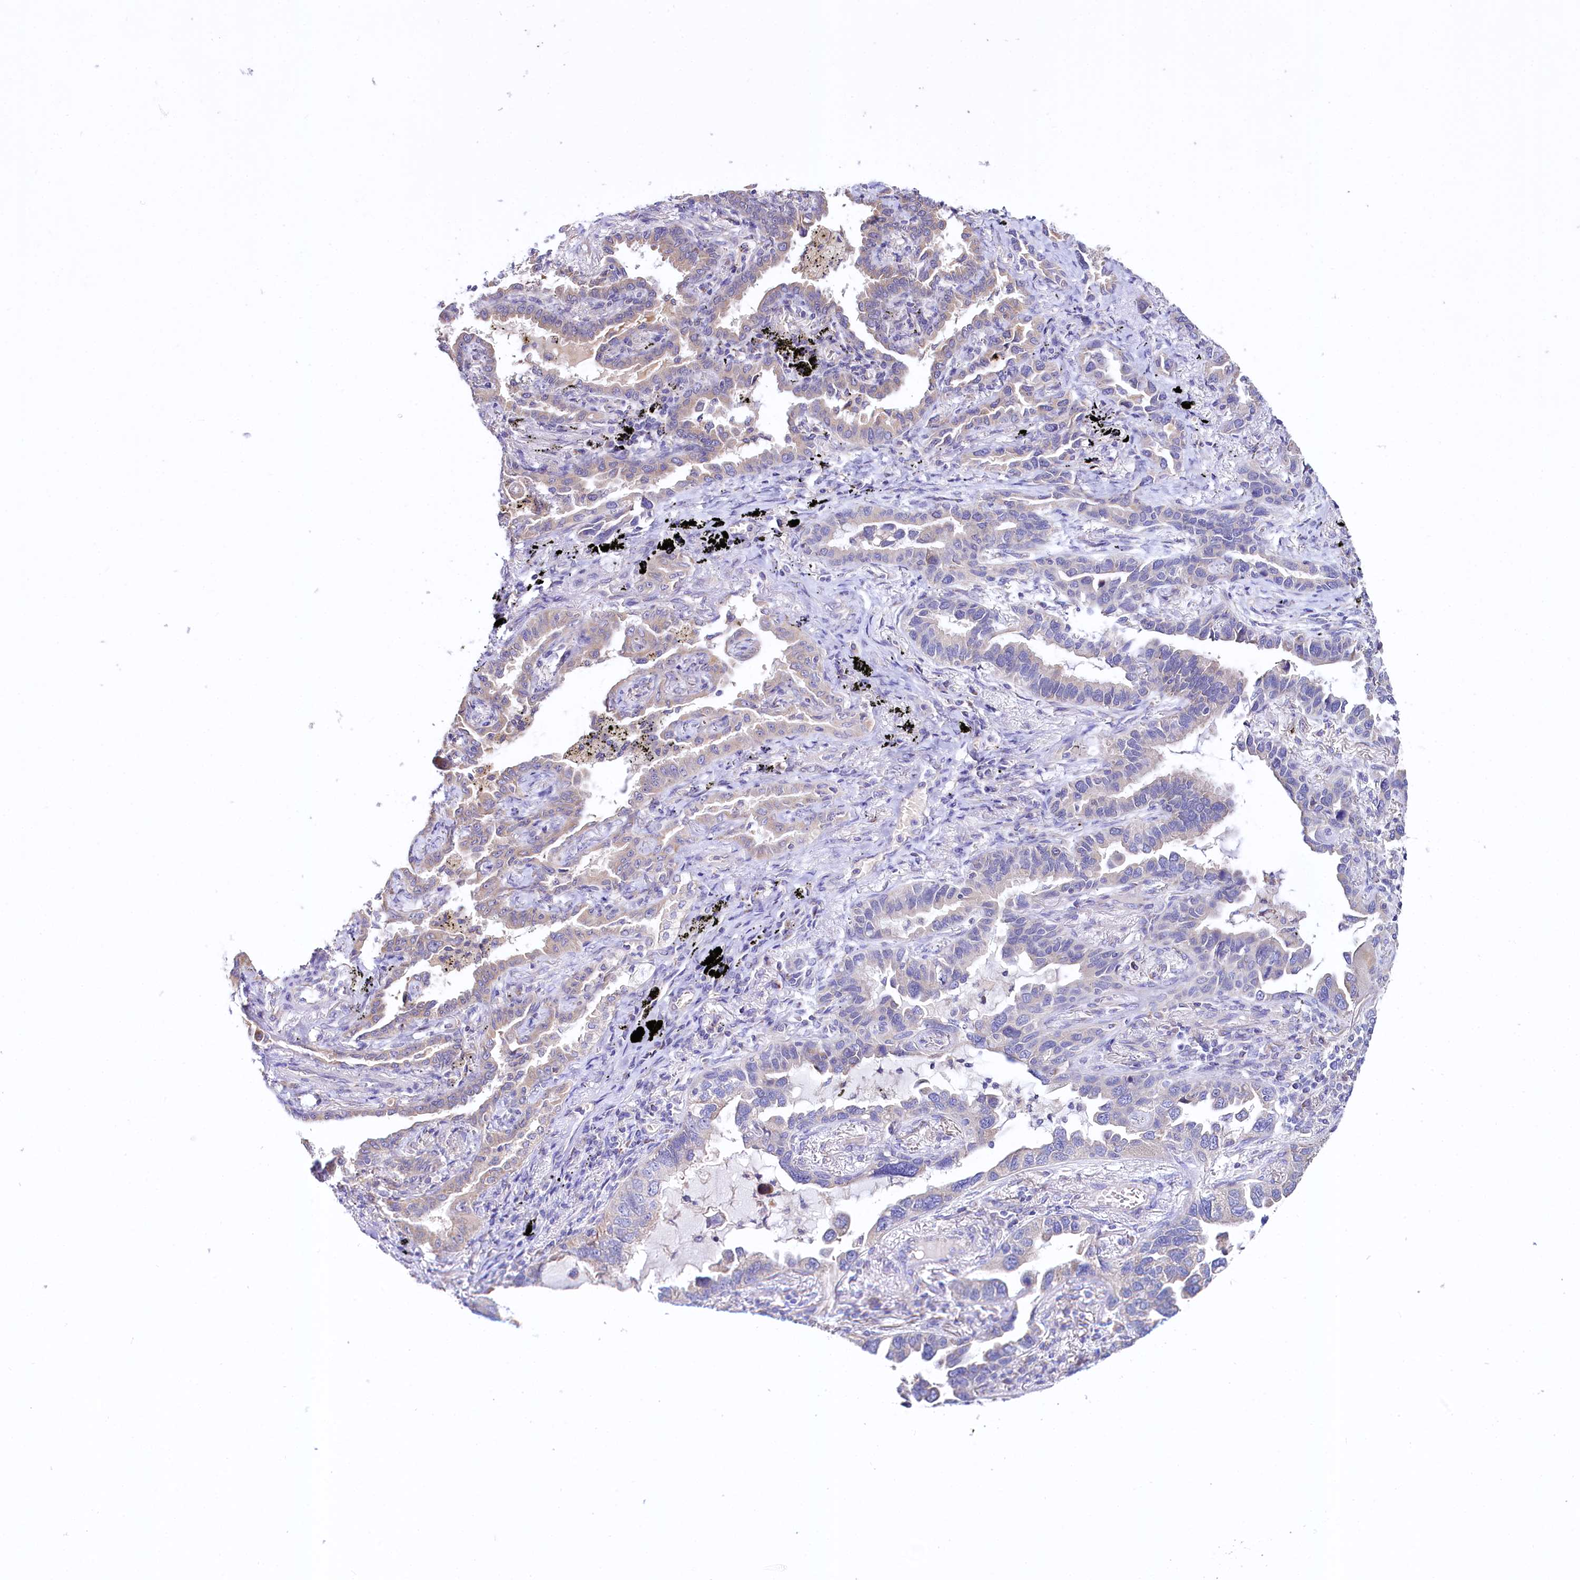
{"staining": {"intensity": "weak", "quantity": "25%-75%", "location": "cytoplasmic/membranous"}, "tissue": "lung cancer", "cell_type": "Tumor cells", "image_type": "cancer", "snomed": [{"axis": "morphology", "description": "Adenocarcinoma, NOS"}, {"axis": "topography", "description": "Lung"}], "caption": "Brown immunohistochemical staining in lung cancer (adenocarcinoma) exhibits weak cytoplasmic/membranous expression in approximately 25%-75% of tumor cells.", "gene": "CEP295", "patient": {"sex": "male", "age": 67}}